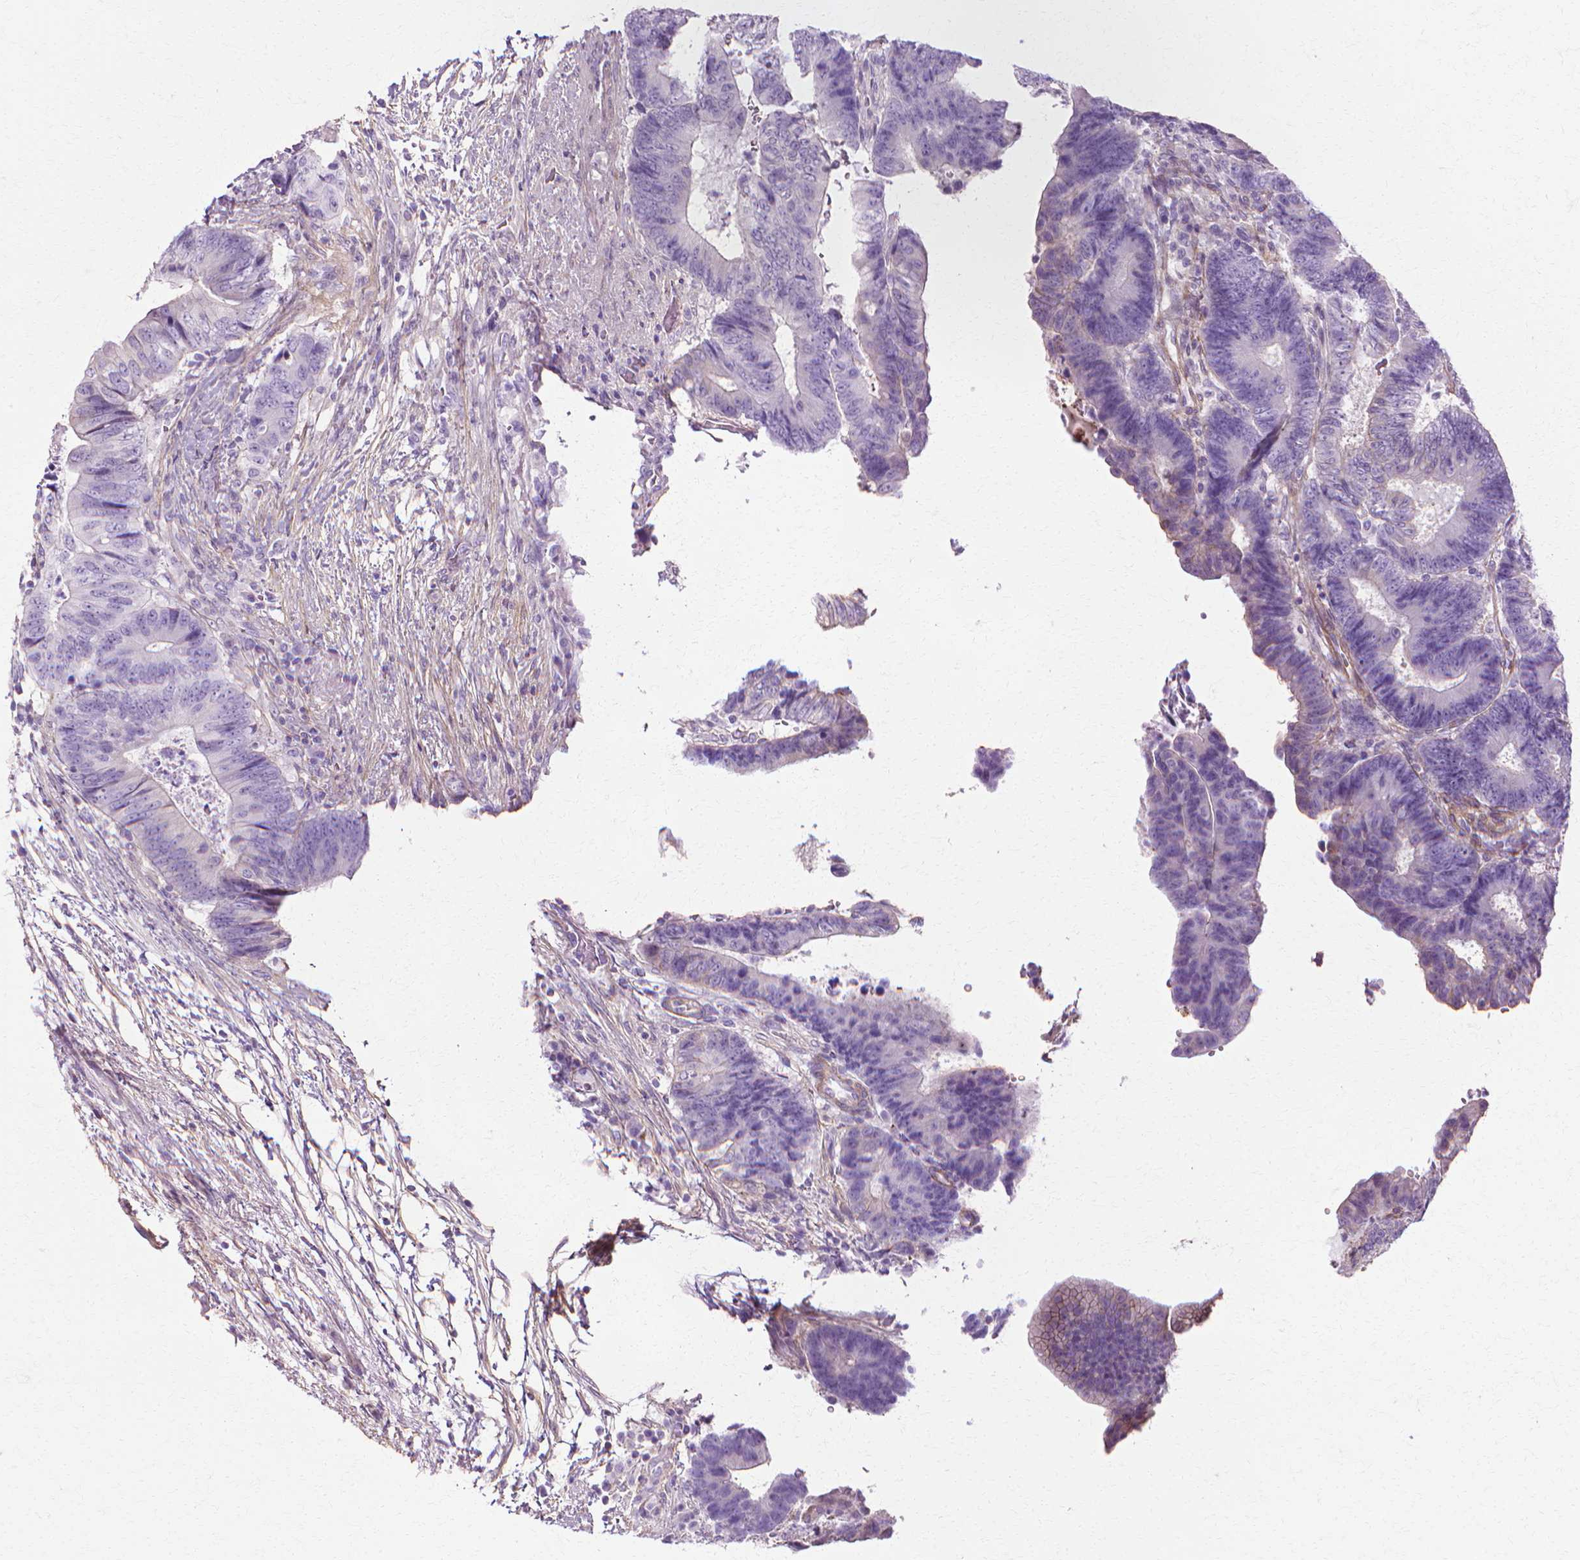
{"staining": {"intensity": "negative", "quantity": "none", "location": "none"}, "tissue": "colorectal cancer", "cell_type": "Tumor cells", "image_type": "cancer", "snomed": [{"axis": "morphology", "description": "Adenocarcinoma, NOS"}, {"axis": "topography", "description": "Colon"}], "caption": "IHC micrograph of human colorectal cancer (adenocarcinoma) stained for a protein (brown), which exhibits no expression in tumor cells. (DAB (3,3'-diaminobenzidine) immunohistochemistry, high magnification).", "gene": "CFAP157", "patient": {"sex": "female", "age": 48}}